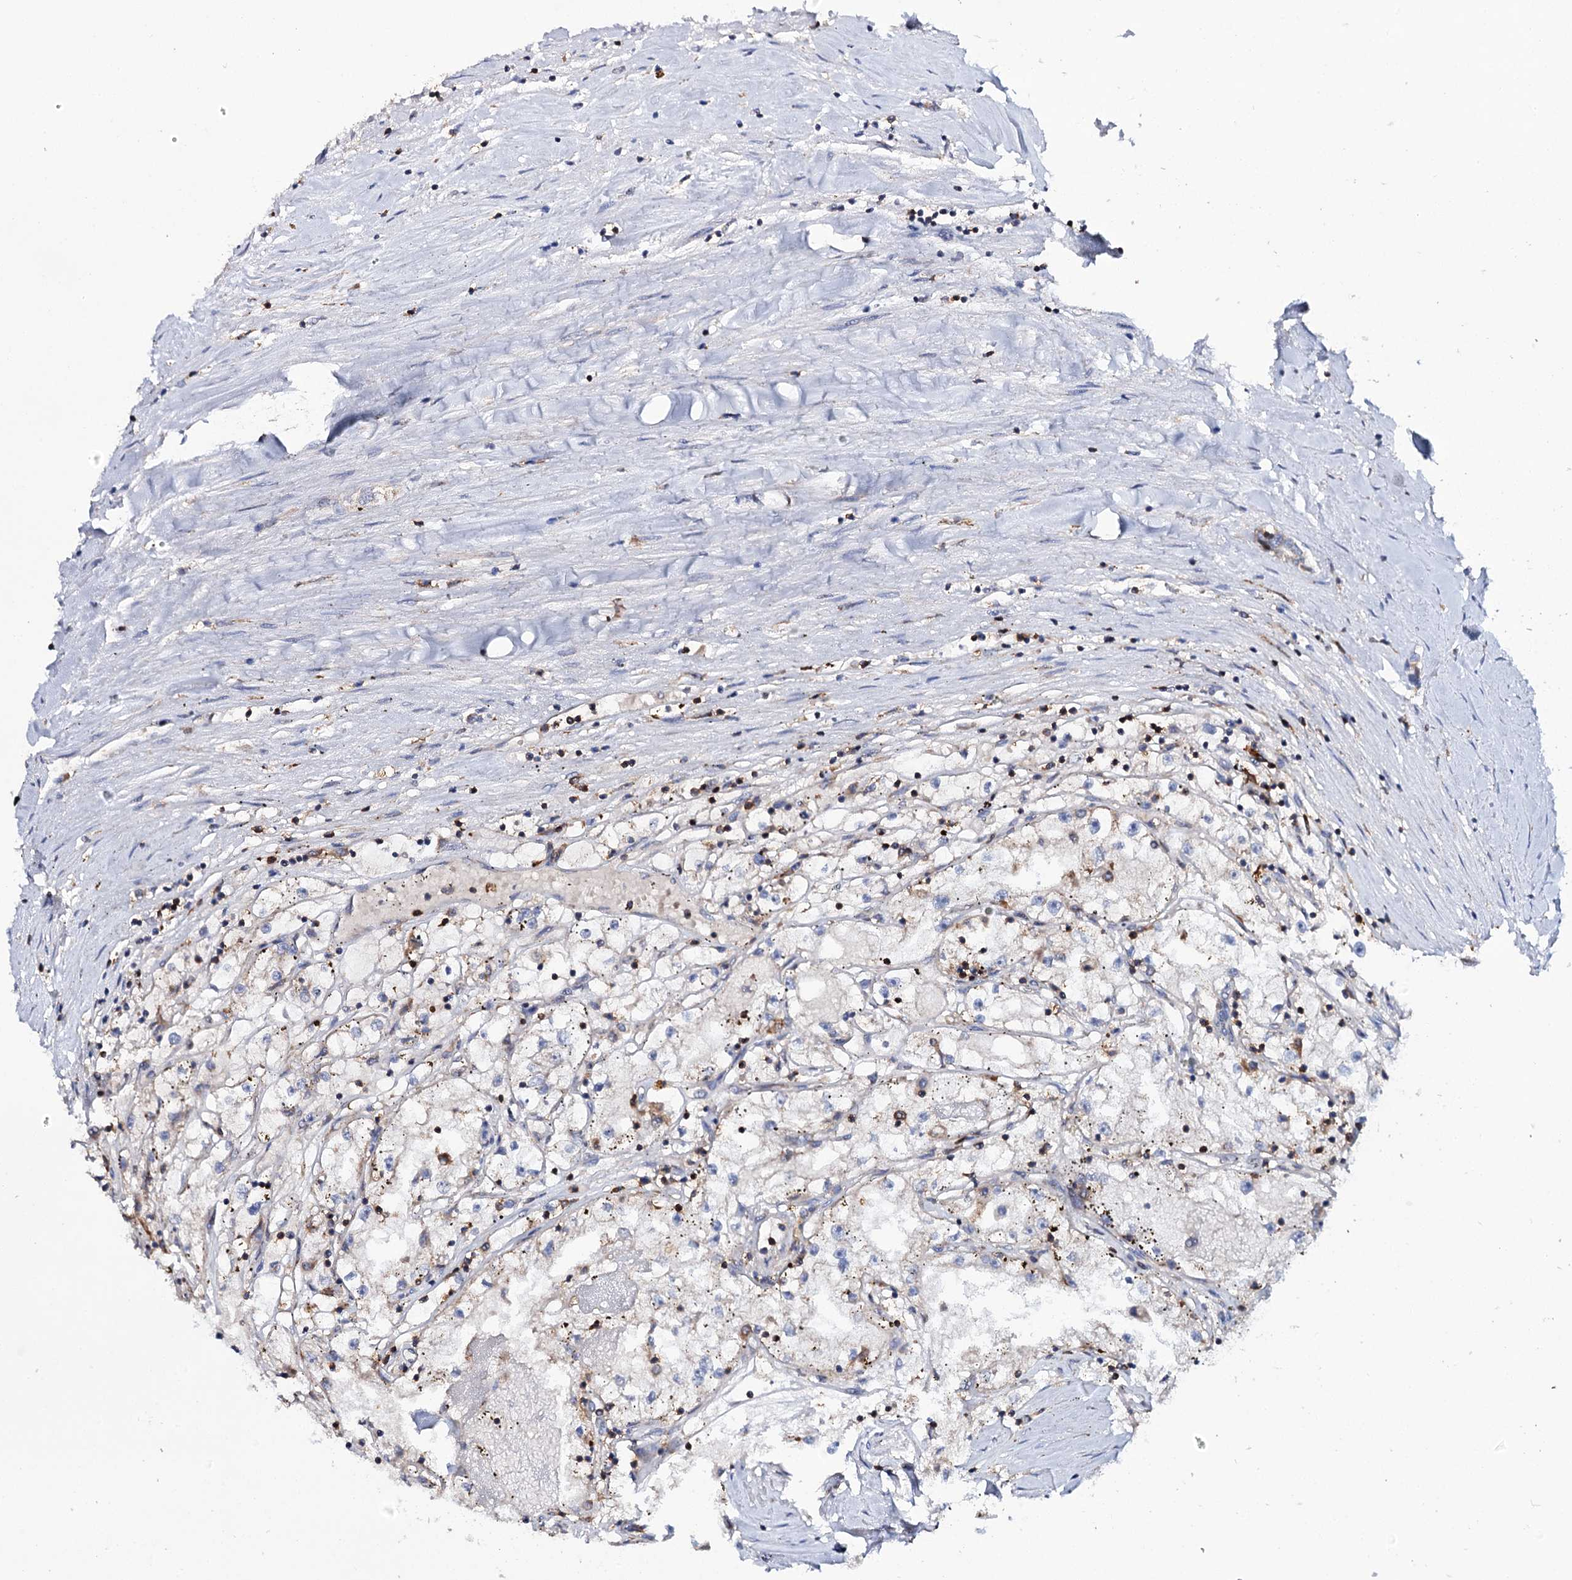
{"staining": {"intensity": "negative", "quantity": "none", "location": "none"}, "tissue": "renal cancer", "cell_type": "Tumor cells", "image_type": "cancer", "snomed": [{"axis": "morphology", "description": "Adenocarcinoma, NOS"}, {"axis": "topography", "description": "Kidney"}], "caption": "Micrograph shows no protein positivity in tumor cells of renal cancer tissue. Nuclei are stained in blue.", "gene": "UBASH3B", "patient": {"sex": "male", "age": 56}}